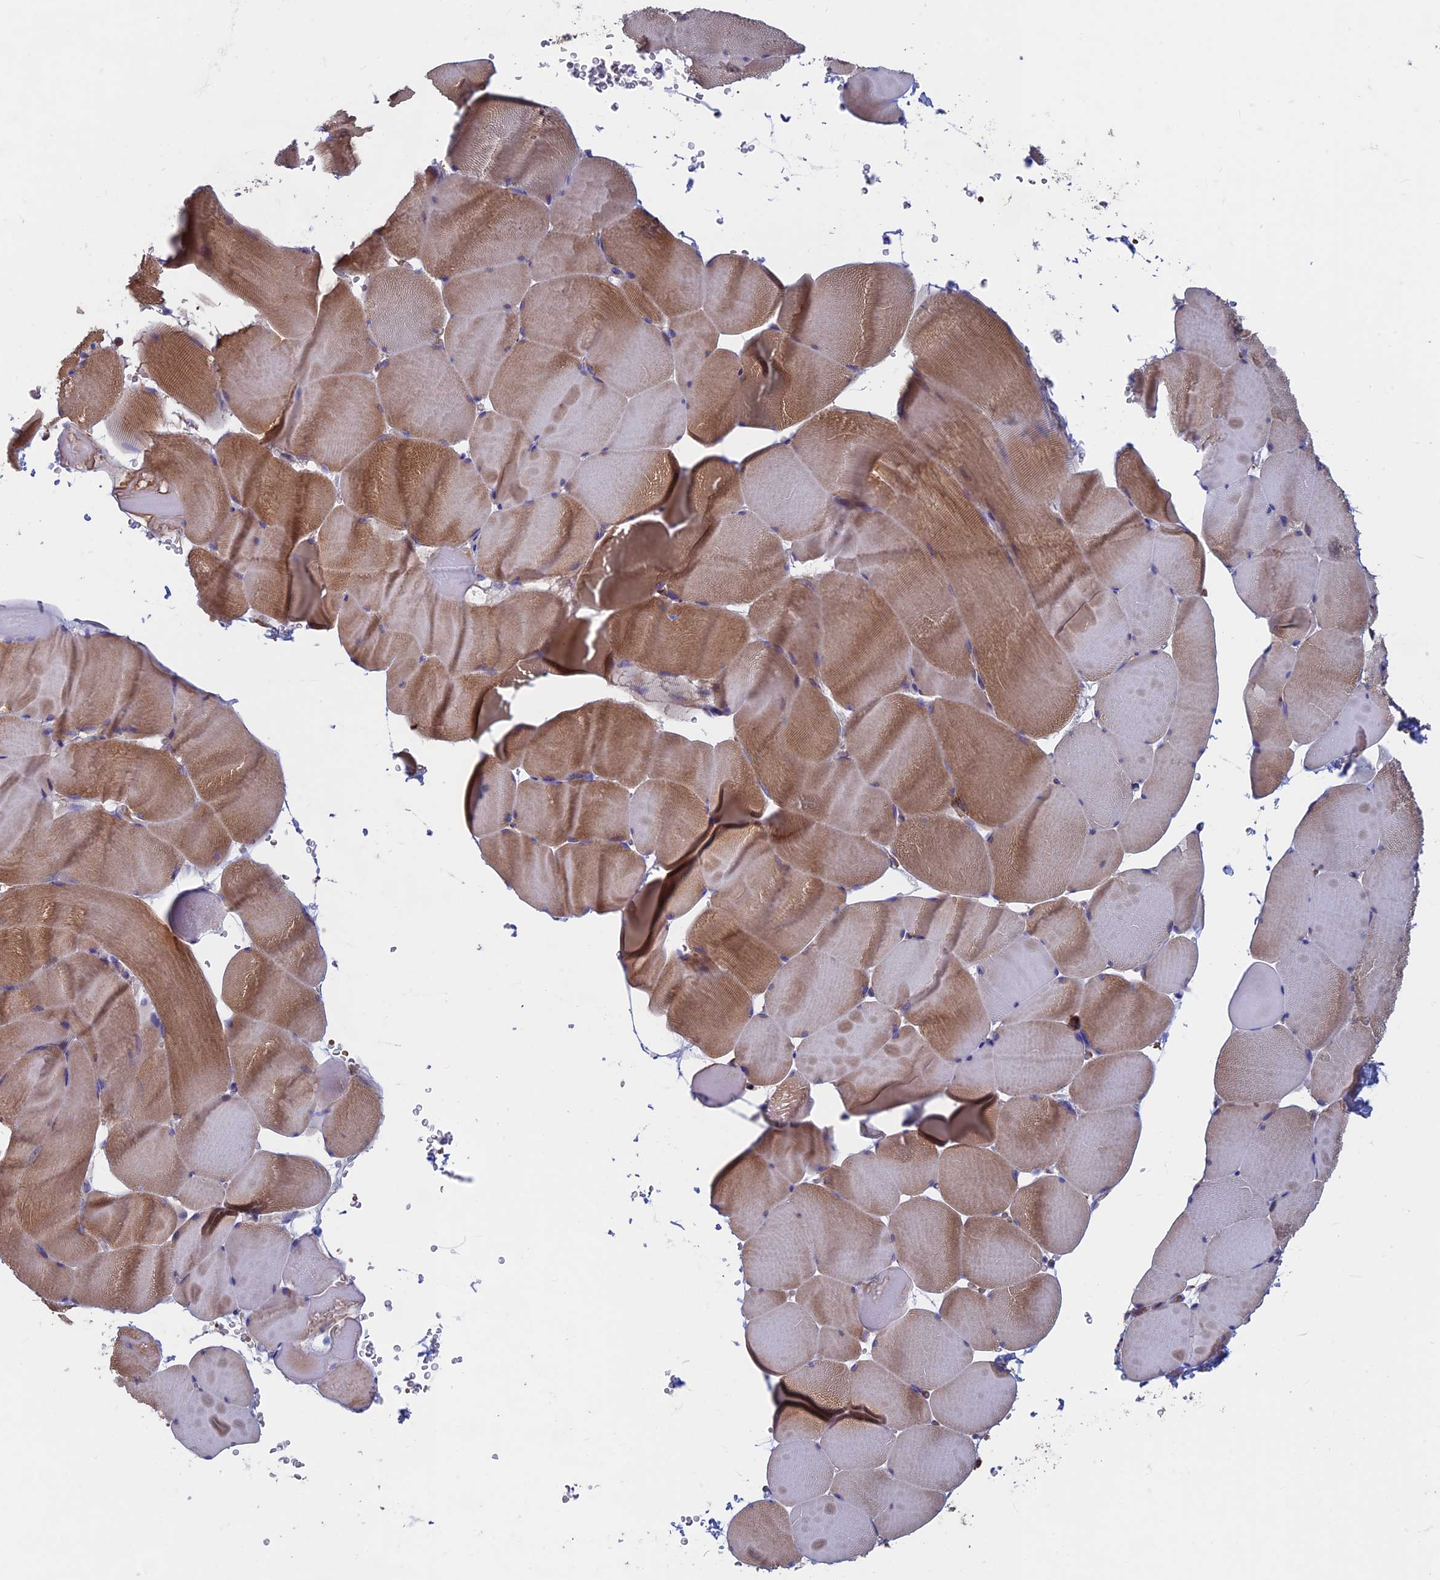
{"staining": {"intensity": "moderate", "quantity": "25%-75%", "location": "cytoplasmic/membranous"}, "tissue": "skeletal muscle", "cell_type": "Myocytes", "image_type": "normal", "snomed": [{"axis": "morphology", "description": "Normal tissue, NOS"}, {"axis": "topography", "description": "Skeletal muscle"}], "caption": "An image of human skeletal muscle stained for a protein exhibits moderate cytoplasmic/membranous brown staining in myocytes. The staining is performed using DAB (3,3'-diaminobenzidine) brown chromogen to label protein expression. The nuclei are counter-stained blue using hematoxylin.", "gene": "DNM1L", "patient": {"sex": "male", "age": 62}}